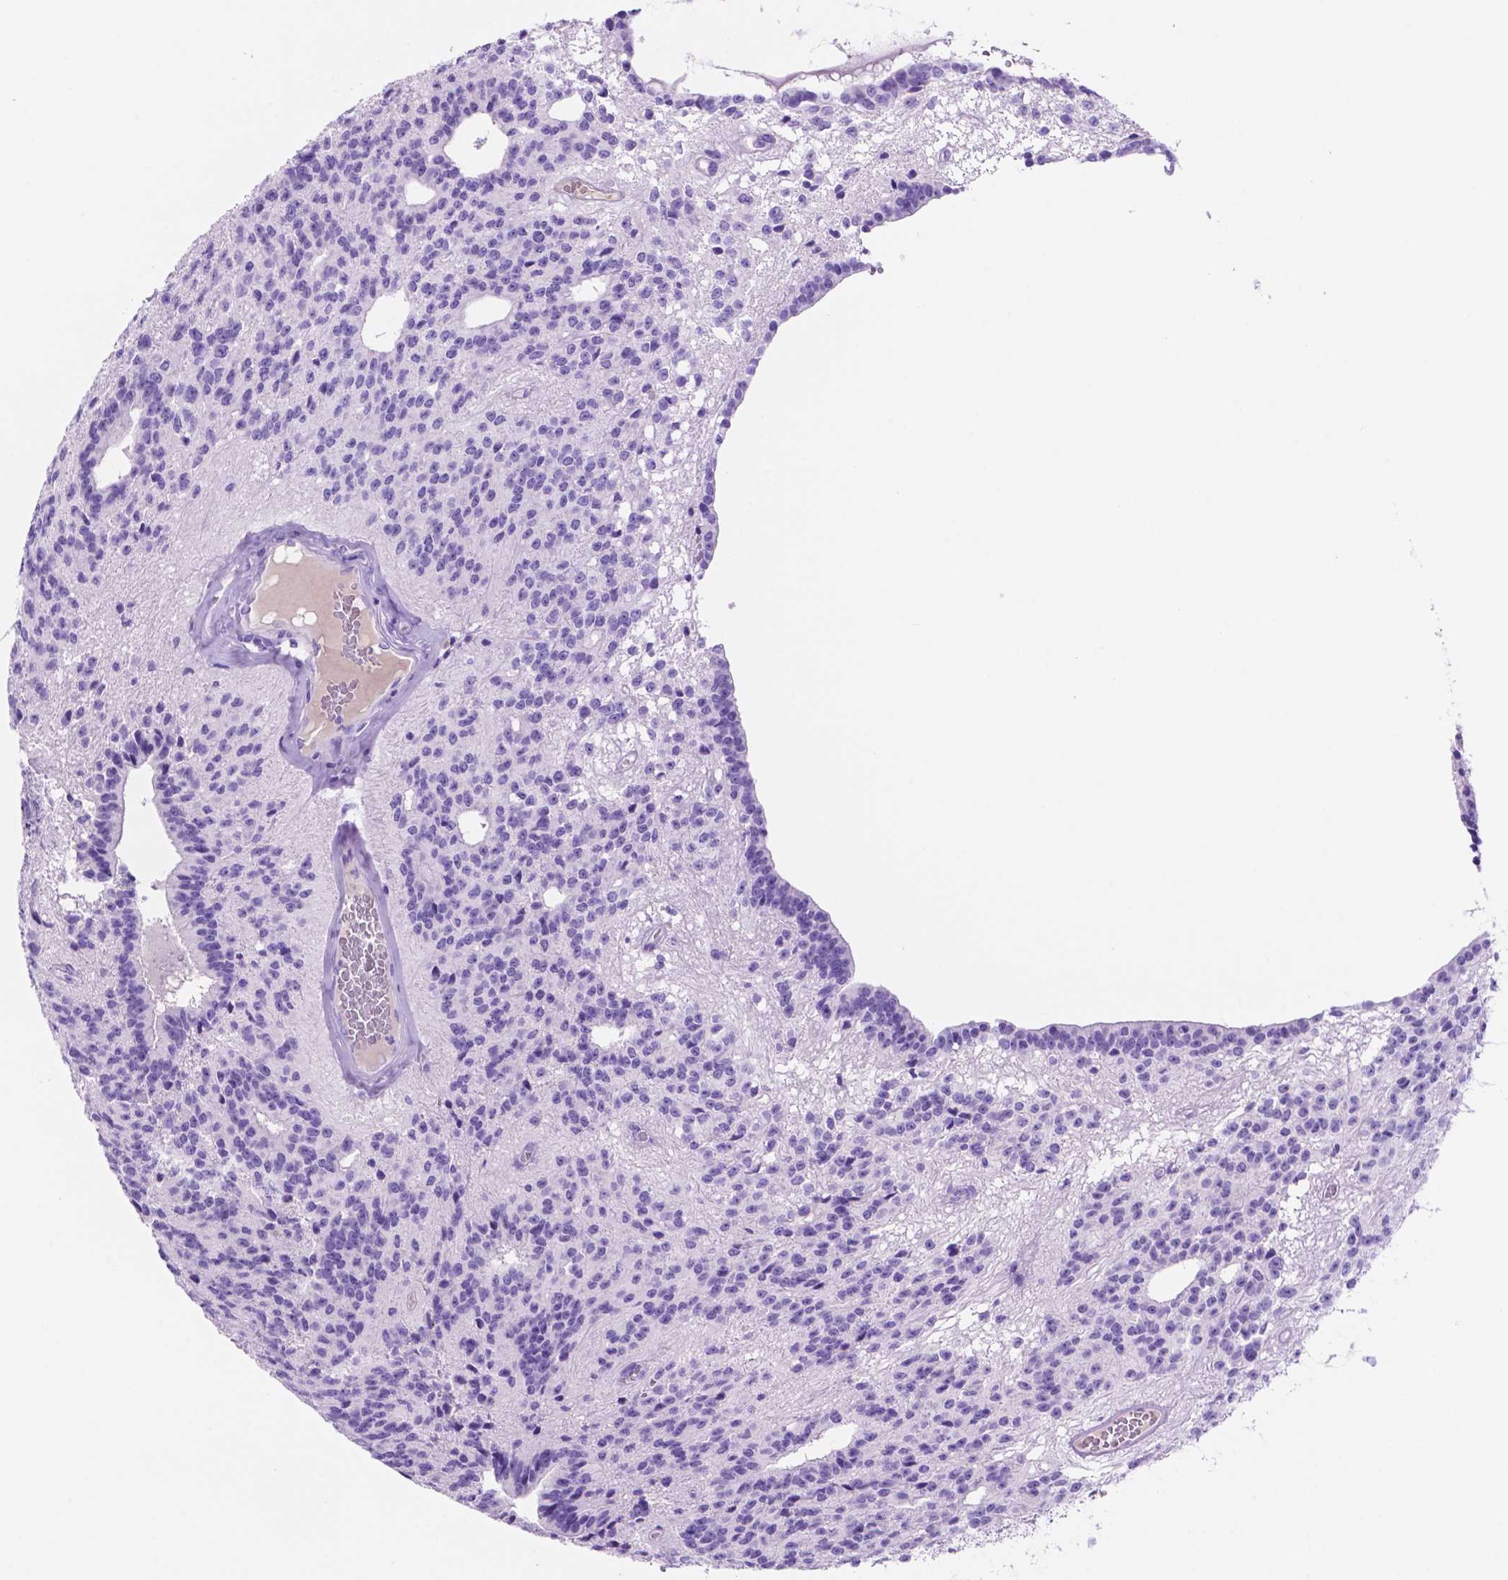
{"staining": {"intensity": "negative", "quantity": "none", "location": "none"}, "tissue": "glioma", "cell_type": "Tumor cells", "image_type": "cancer", "snomed": [{"axis": "morphology", "description": "Glioma, malignant, Low grade"}, {"axis": "topography", "description": "Brain"}], "caption": "Low-grade glioma (malignant) was stained to show a protein in brown. There is no significant staining in tumor cells.", "gene": "FOXB2", "patient": {"sex": "male", "age": 31}}